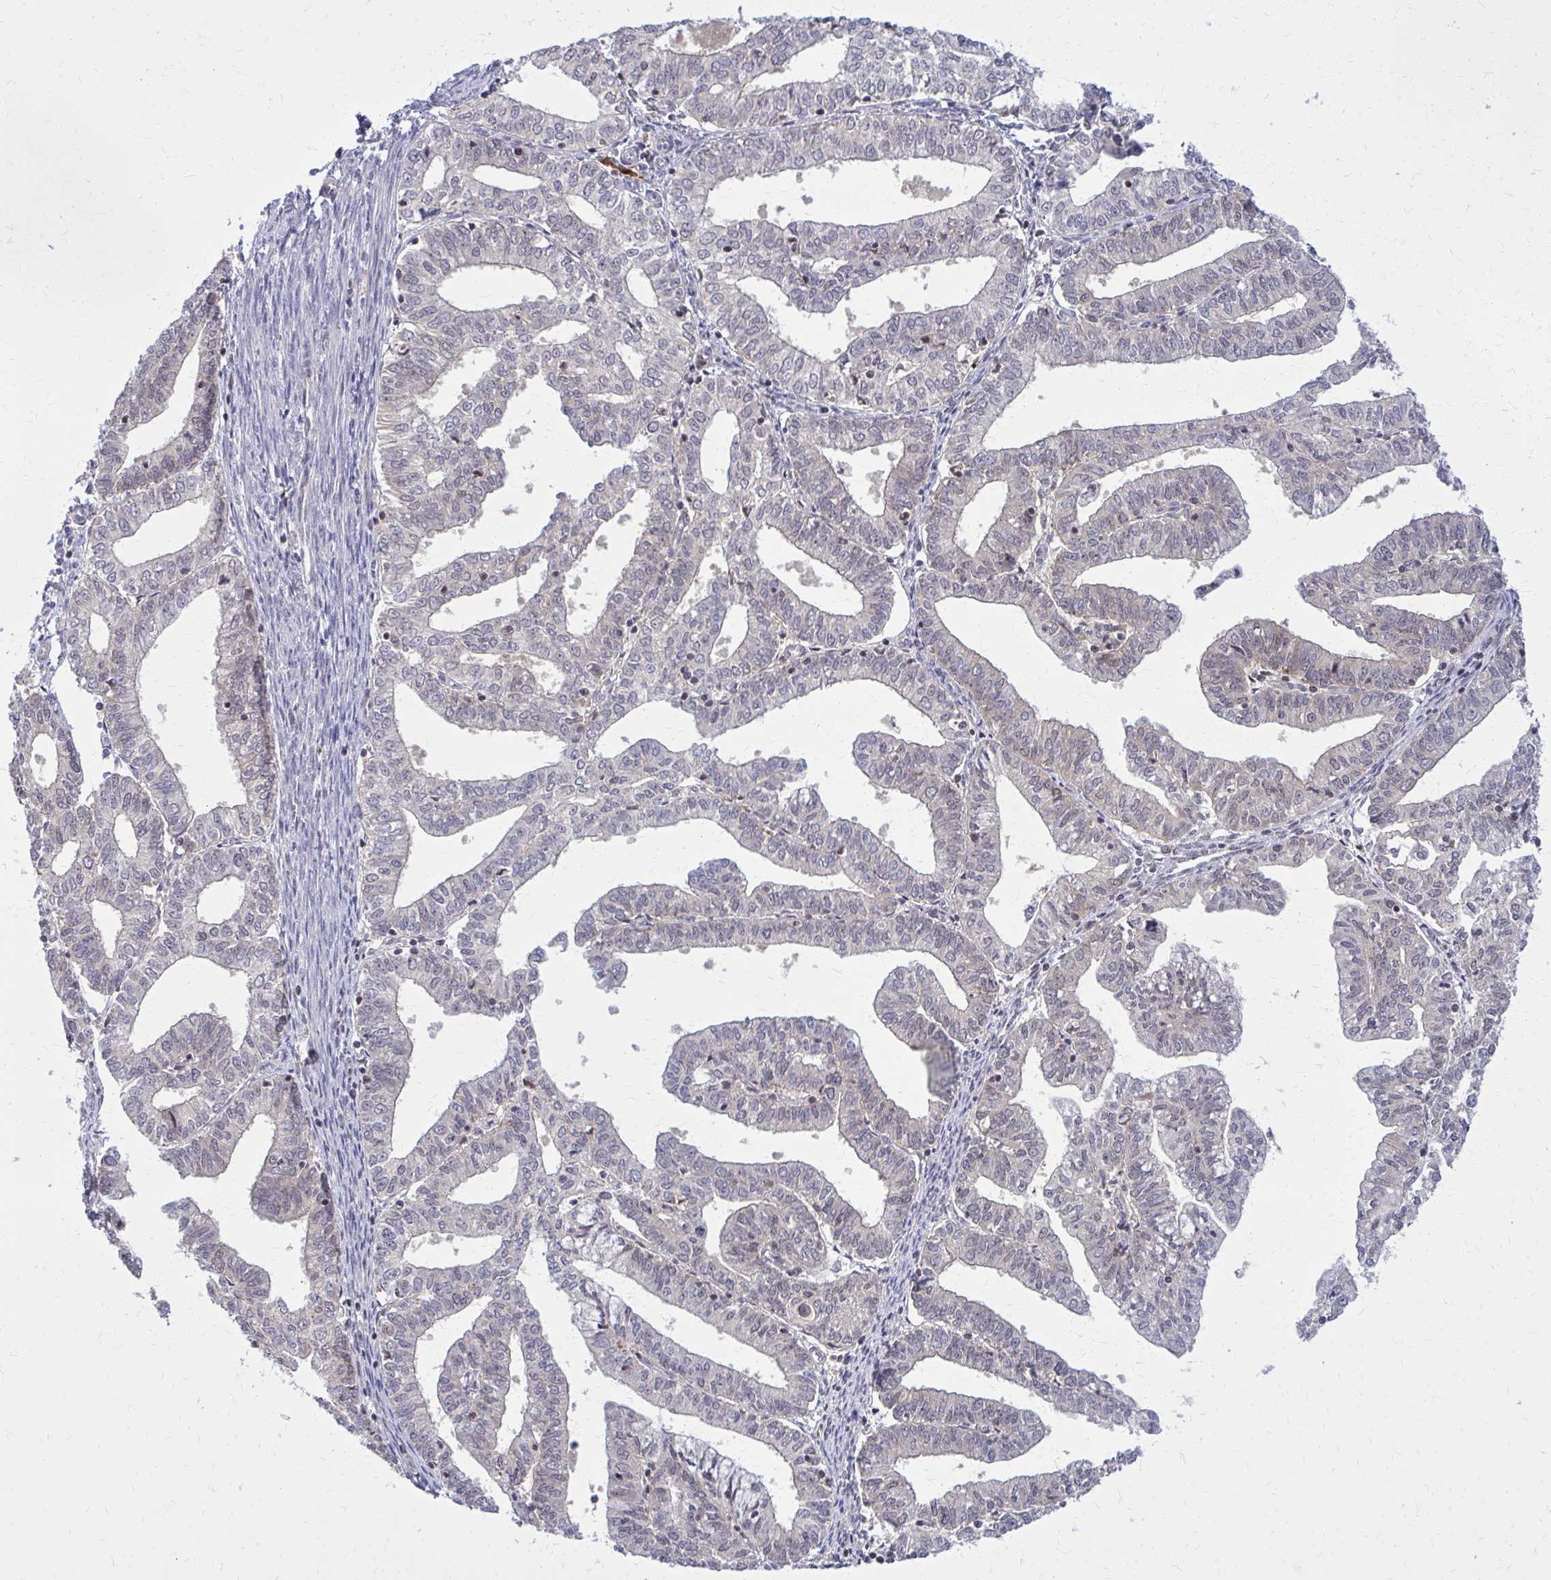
{"staining": {"intensity": "negative", "quantity": "none", "location": "none"}, "tissue": "endometrial cancer", "cell_type": "Tumor cells", "image_type": "cancer", "snomed": [{"axis": "morphology", "description": "Adenocarcinoma, NOS"}, {"axis": "topography", "description": "Endometrium"}], "caption": "Immunohistochemistry photomicrograph of neoplastic tissue: human endometrial adenocarcinoma stained with DAB (3,3'-diaminobenzidine) exhibits no significant protein positivity in tumor cells. Nuclei are stained in blue.", "gene": "DBI", "patient": {"sex": "female", "age": 61}}